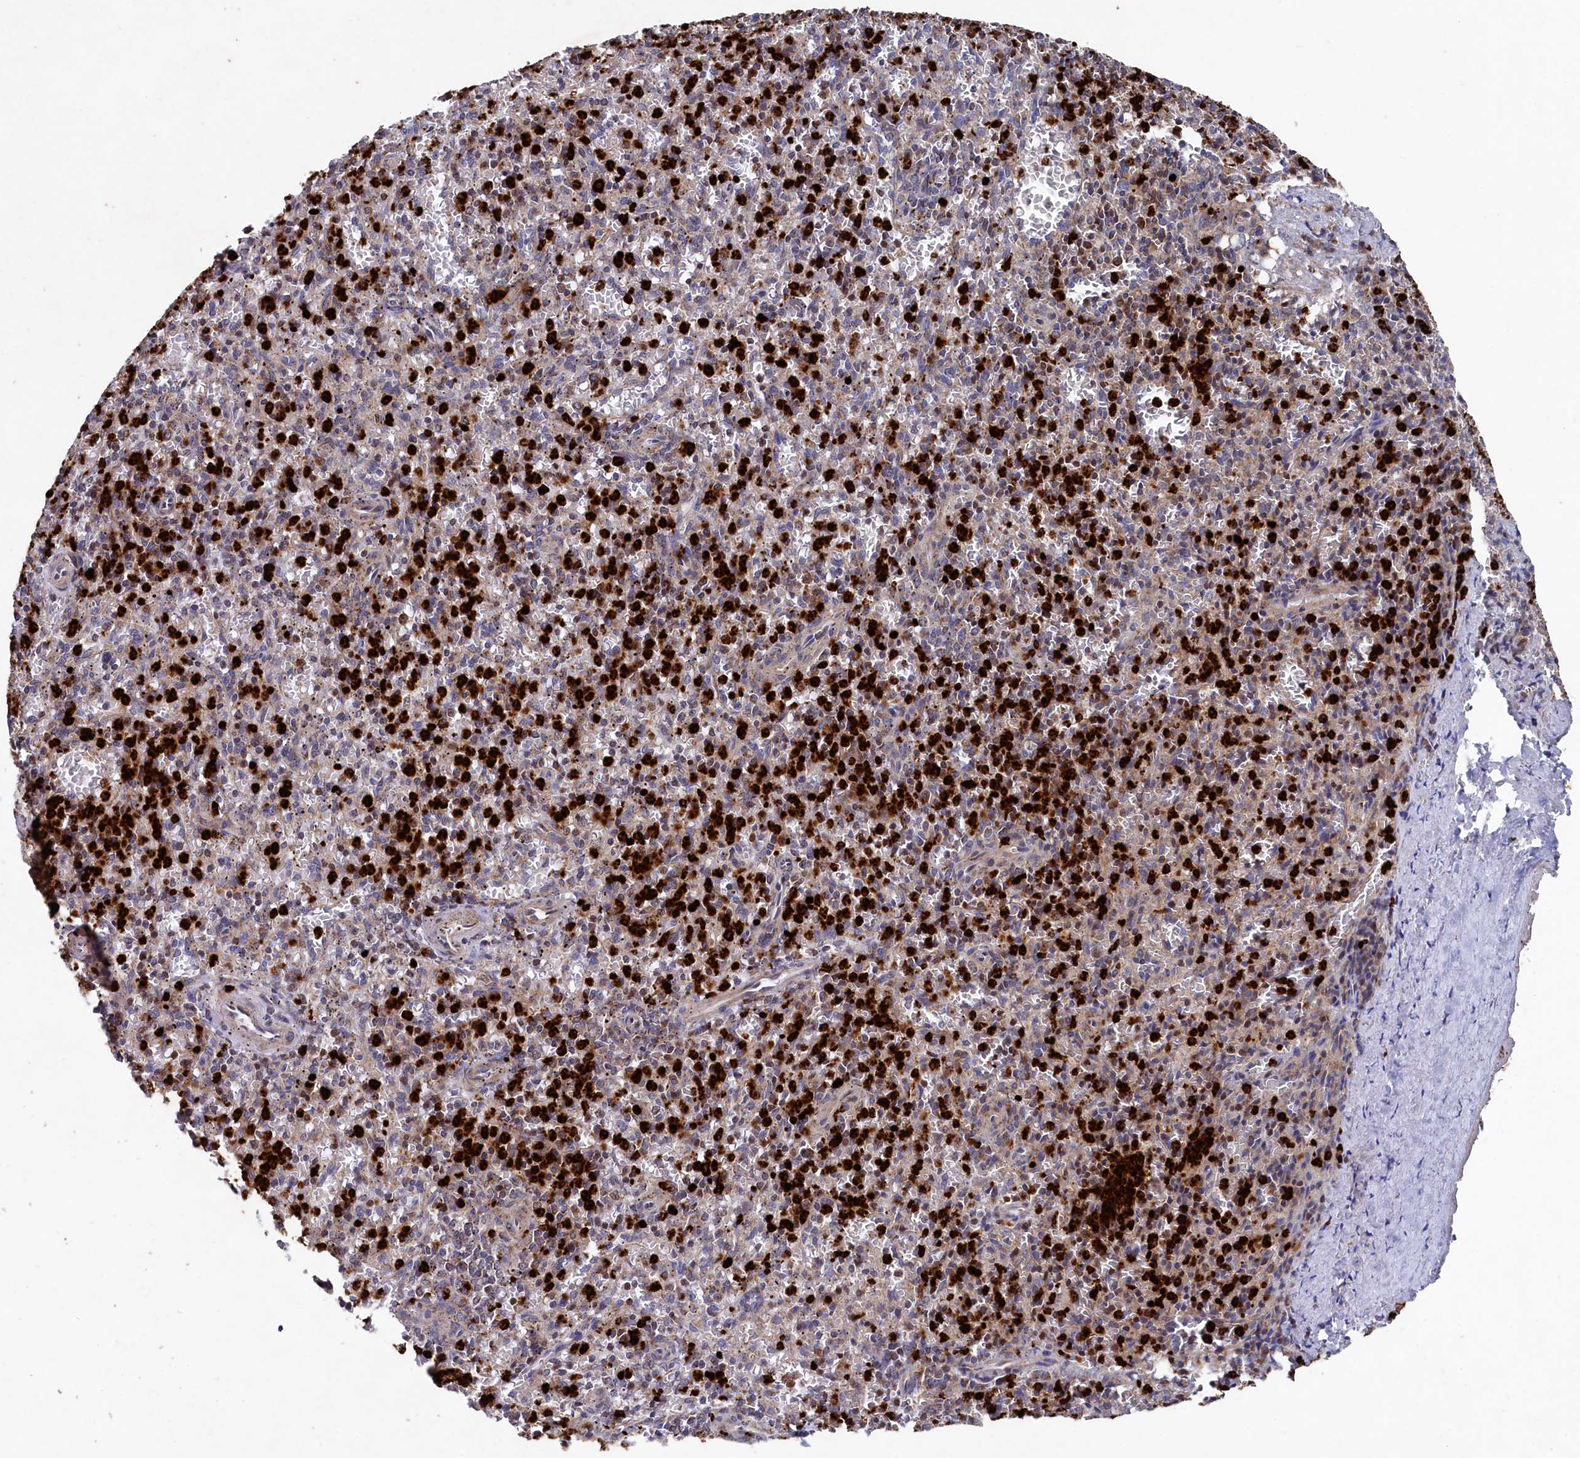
{"staining": {"intensity": "strong", "quantity": "25%-75%", "location": "cytoplasmic/membranous"}, "tissue": "spleen", "cell_type": "Cells in red pulp", "image_type": "normal", "snomed": [{"axis": "morphology", "description": "Normal tissue, NOS"}, {"axis": "topography", "description": "Spleen"}], "caption": "An image of spleen stained for a protein reveals strong cytoplasmic/membranous brown staining in cells in red pulp. Using DAB (3,3'-diaminobenzidine) (brown) and hematoxylin (blue) stains, captured at high magnification using brightfield microscopy.", "gene": "CHCHD1", "patient": {"sex": "male", "age": 72}}